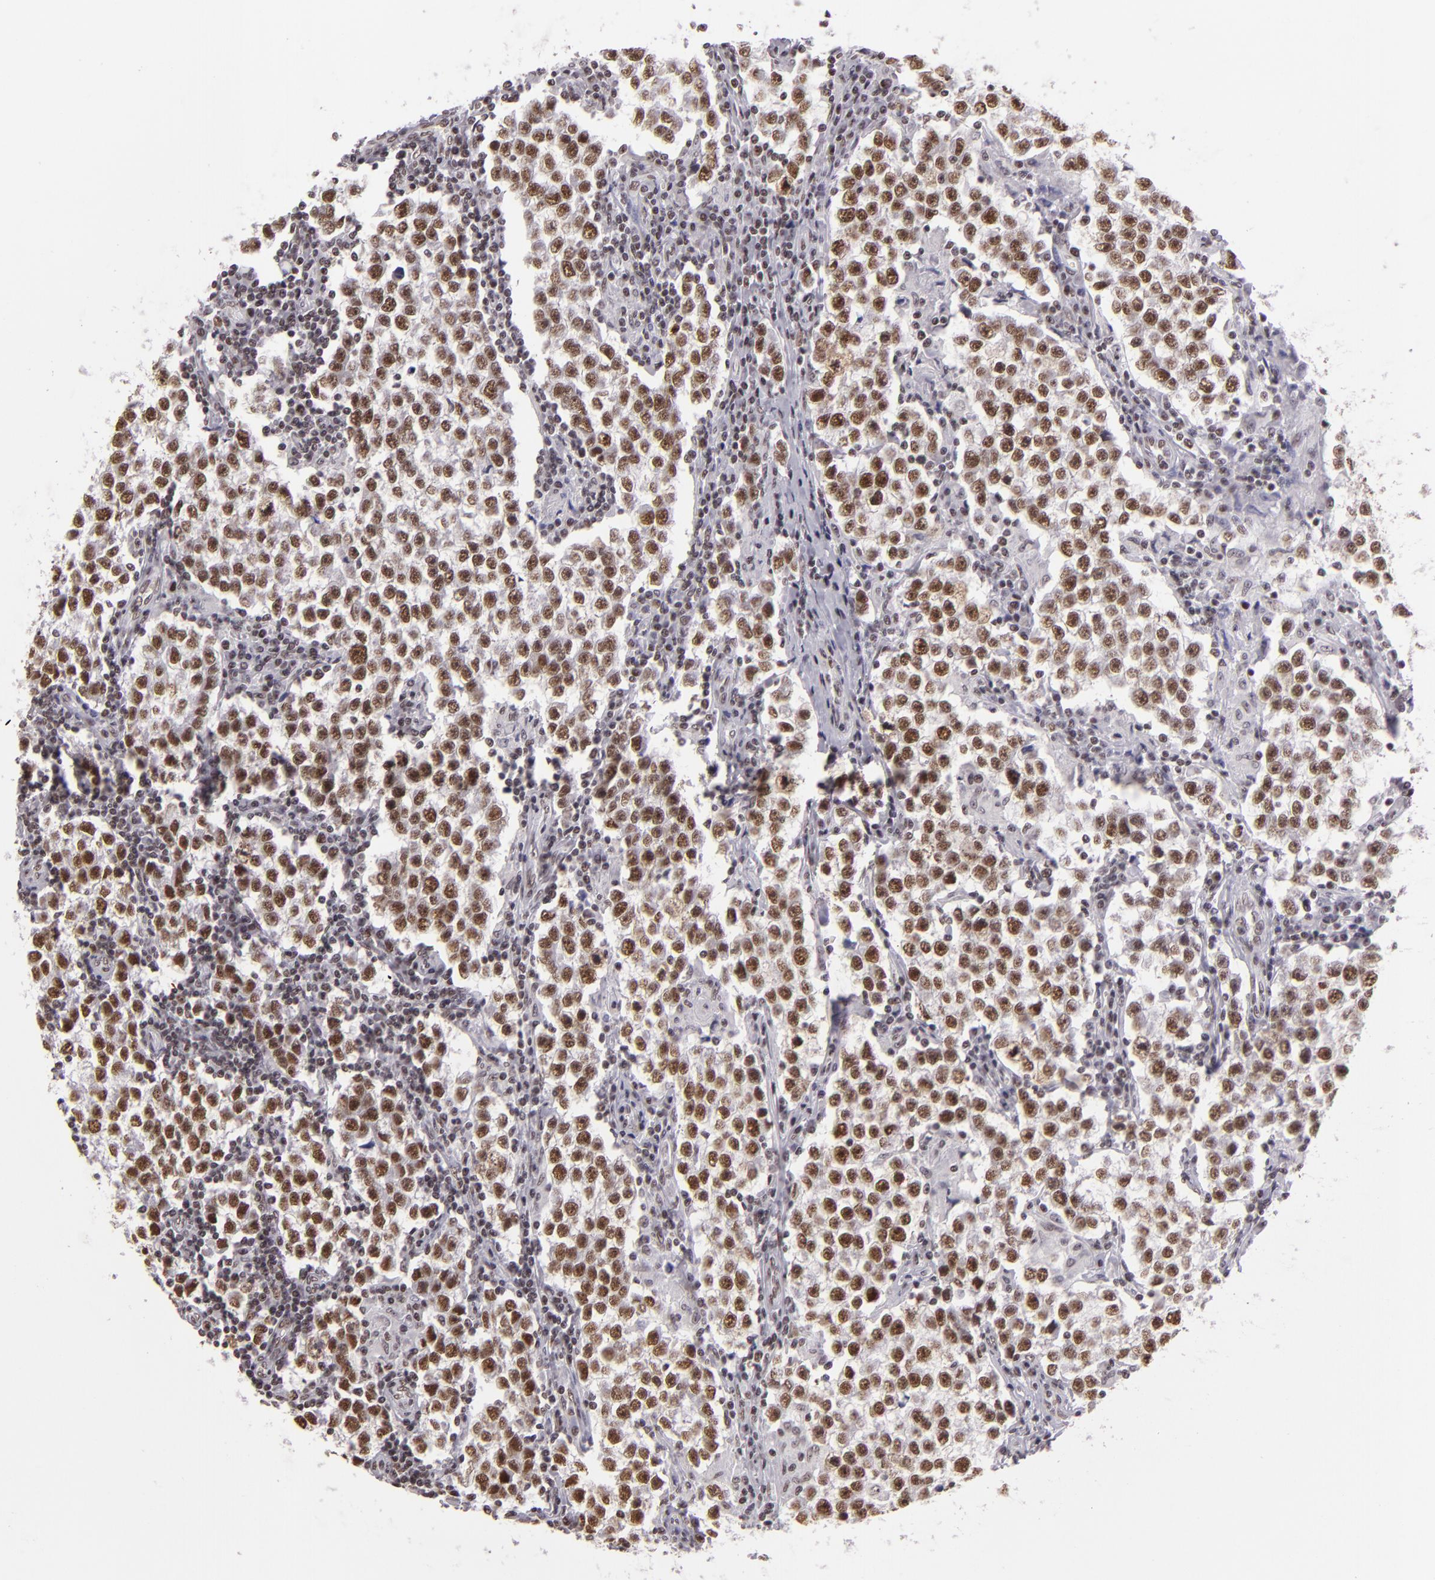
{"staining": {"intensity": "moderate", "quantity": ">75%", "location": "nuclear"}, "tissue": "testis cancer", "cell_type": "Tumor cells", "image_type": "cancer", "snomed": [{"axis": "morphology", "description": "Seminoma, NOS"}, {"axis": "topography", "description": "Testis"}], "caption": "This image reveals immunohistochemistry staining of testis cancer (seminoma), with medium moderate nuclear expression in approximately >75% of tumor cells.", "gene": "BRD8", "patient": {"sex": "male", "age": 36}}